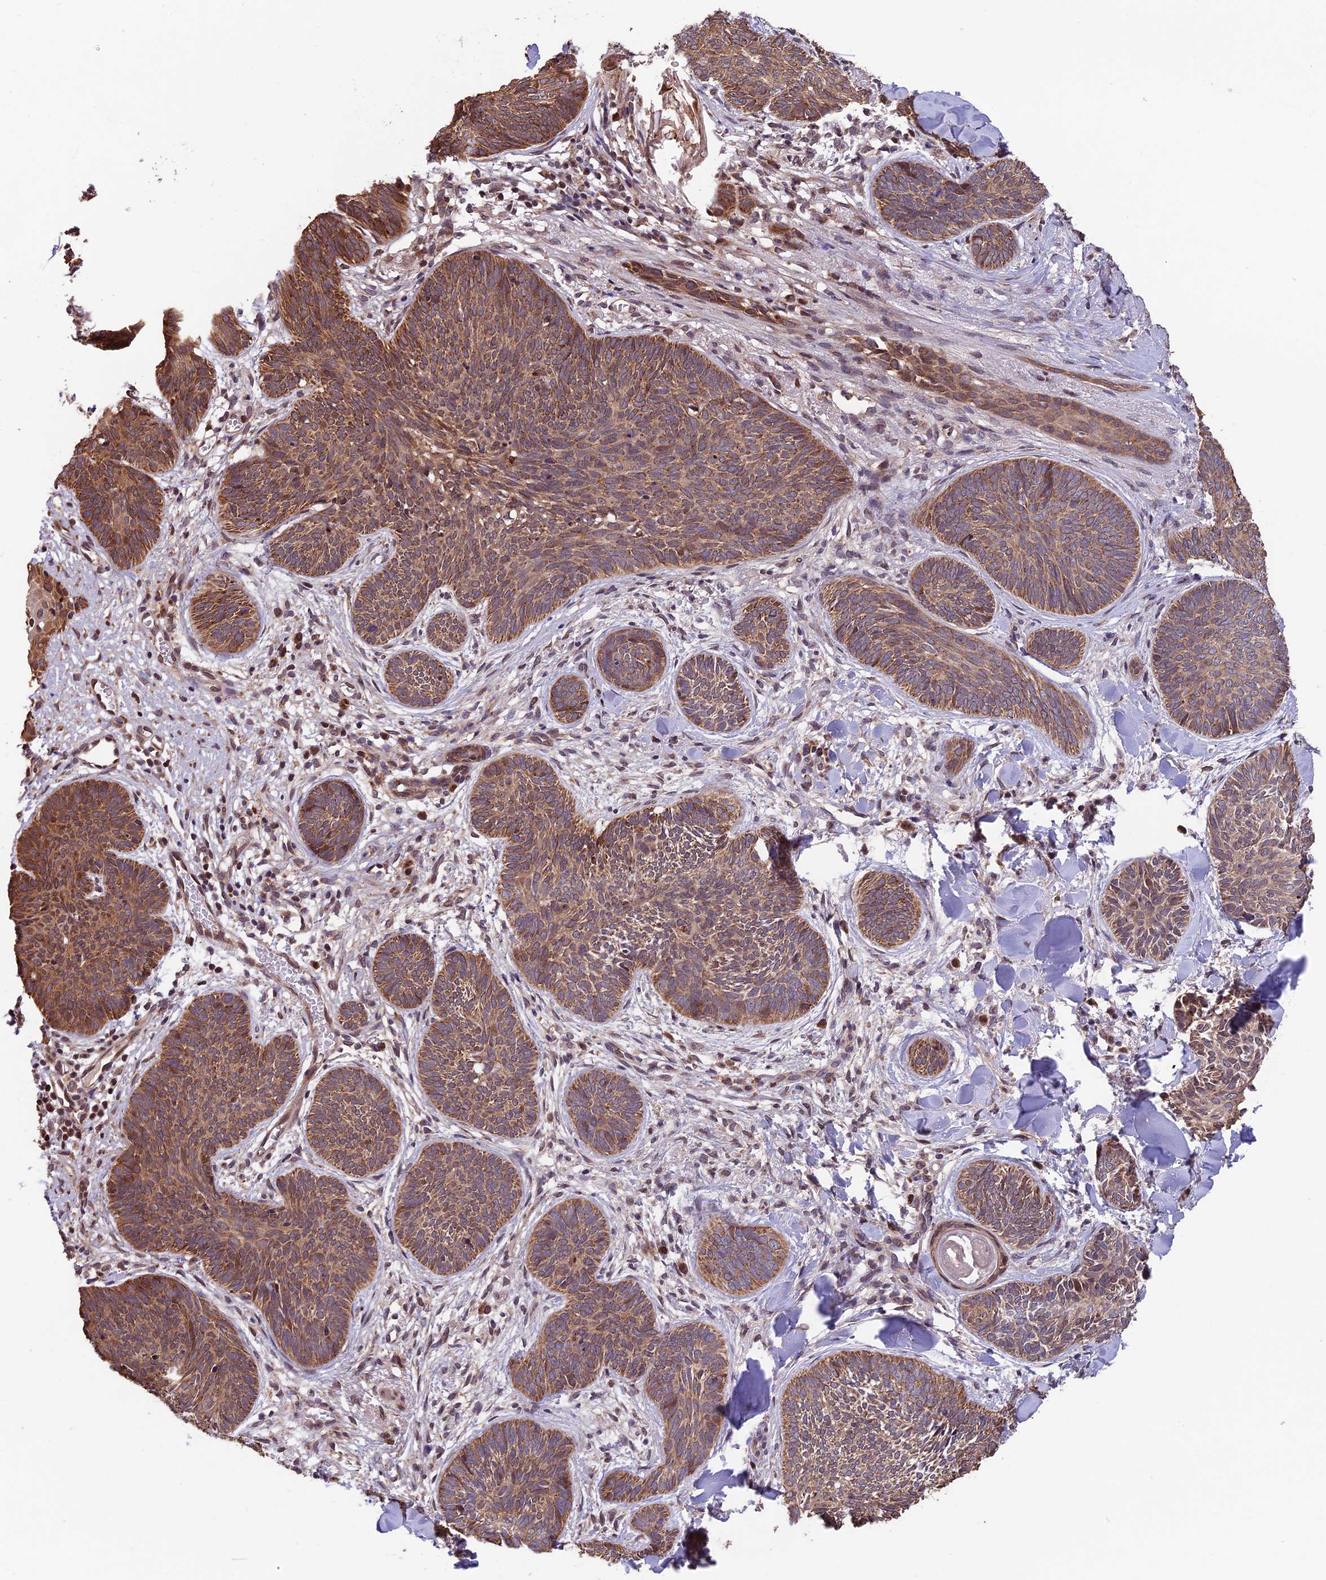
{"staining": {"intensity": "moderate", "quantity": ">75%", "location": "cytoplasmic/membranous"}, "tissue": "skin cancer", "cell_type": "Tumor cells", "image_type": "cancer", "snomed": [{"axis": "morphology", "description": "Basal cell carcinoma"}, {"axis": "topography", "description": "Skin"}], "caption": "Skin cancer (basal cell carcinoma) was stained to show a protein in brown. There is medium levels of moderate cytoplasmic/membranous positivity in about >75% of tumor cells.", "gene": "CYP2R1", "patient": {"sex": "female", "age": 81}}